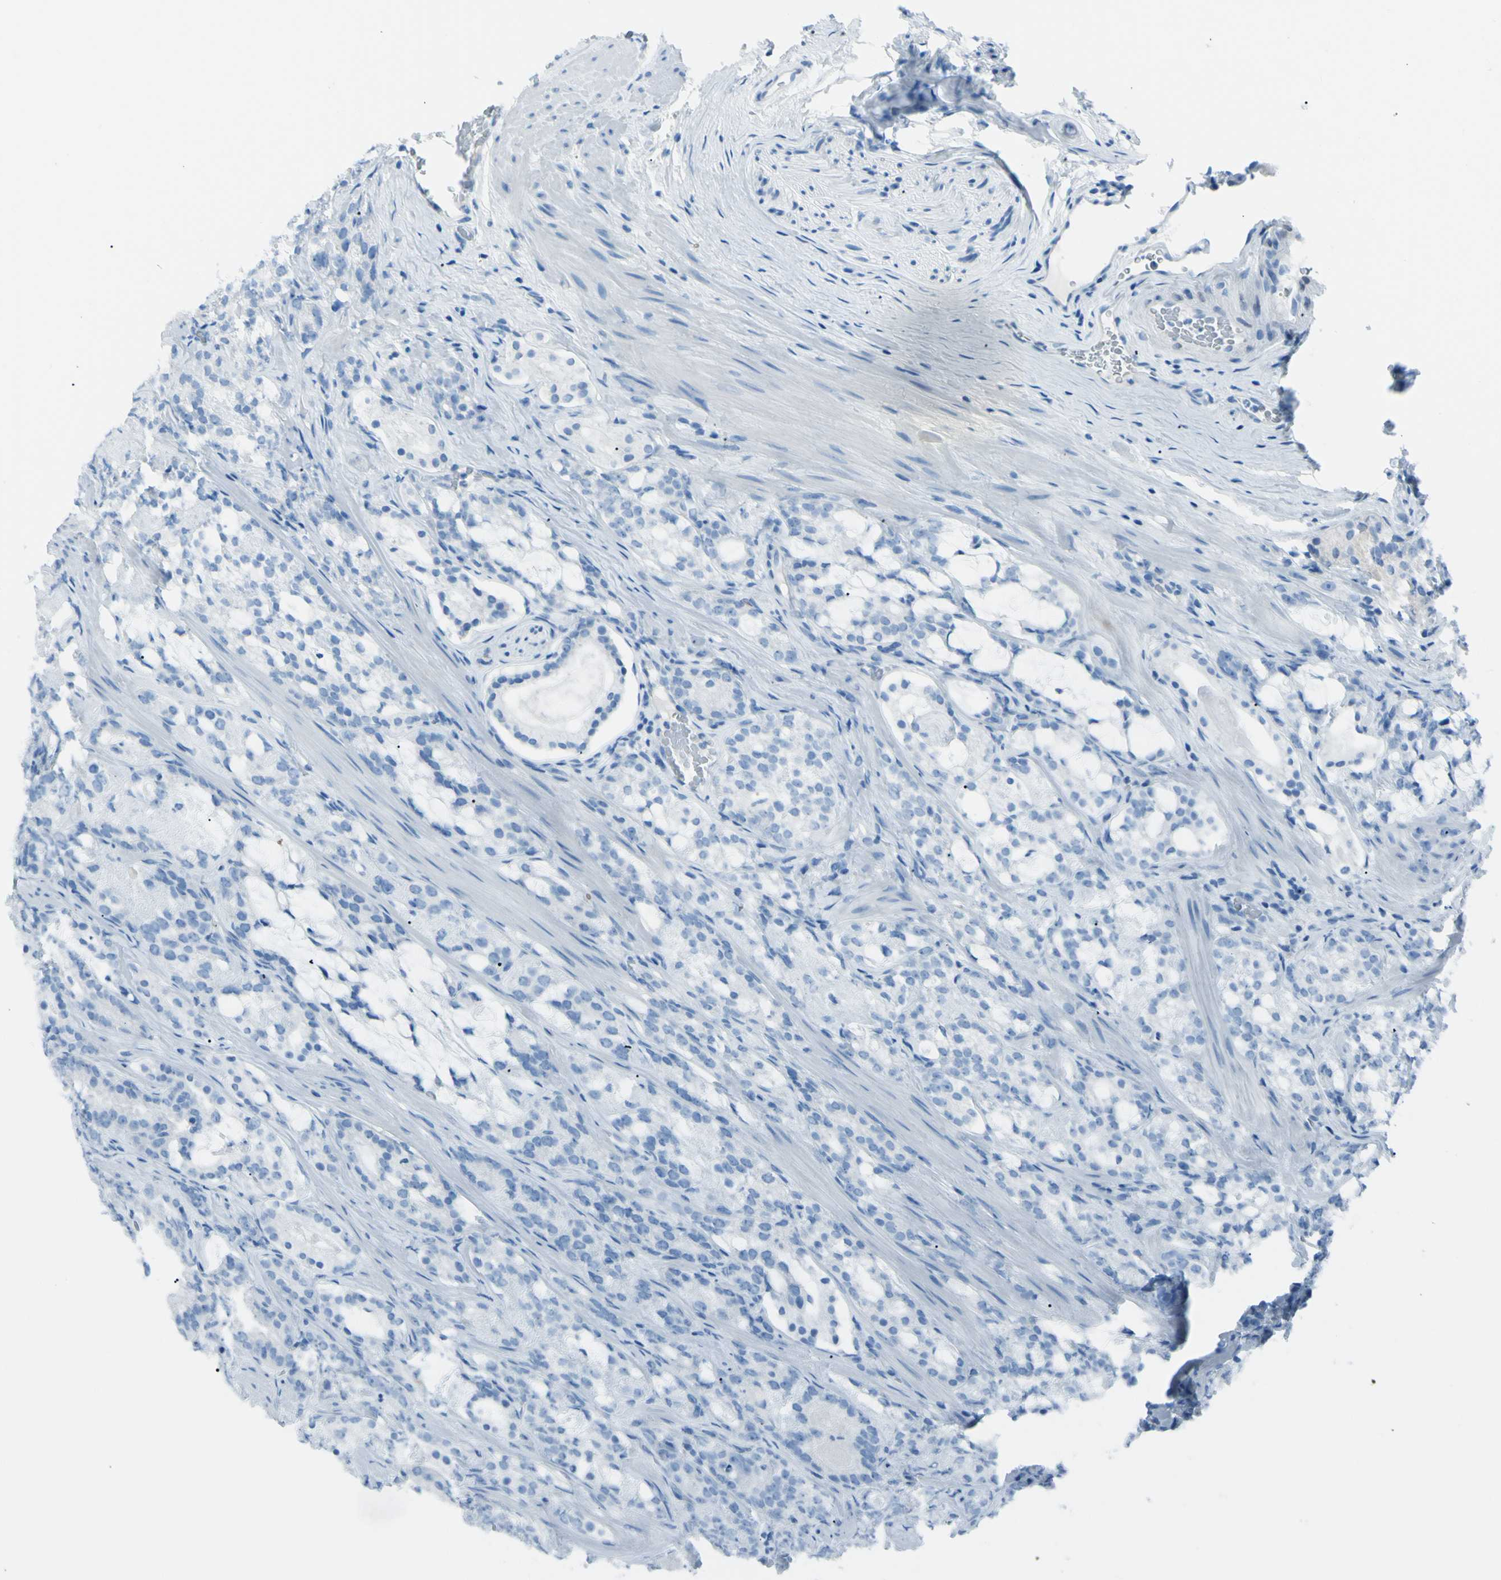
{"staining": {"intensity": "negative", "quantity": "none", "location": "none"}, "tissue": "prostate cancer", "cell_type": "Tumor cells", "image_type": "cancer", "snomed": [{"axis": "morphology", "description": "Adenocarcinoma, Low grade"}, {"axis": "topography", "description": "Prostate"}], "caption": "Immunohistochemistry (IHC) of human prostate cancer (adenocarcinoma (low-grade)) exhibits no staining in tumor cells.", "gene": "TFPI2", "patient": {"sex": "male", "age": 59}}